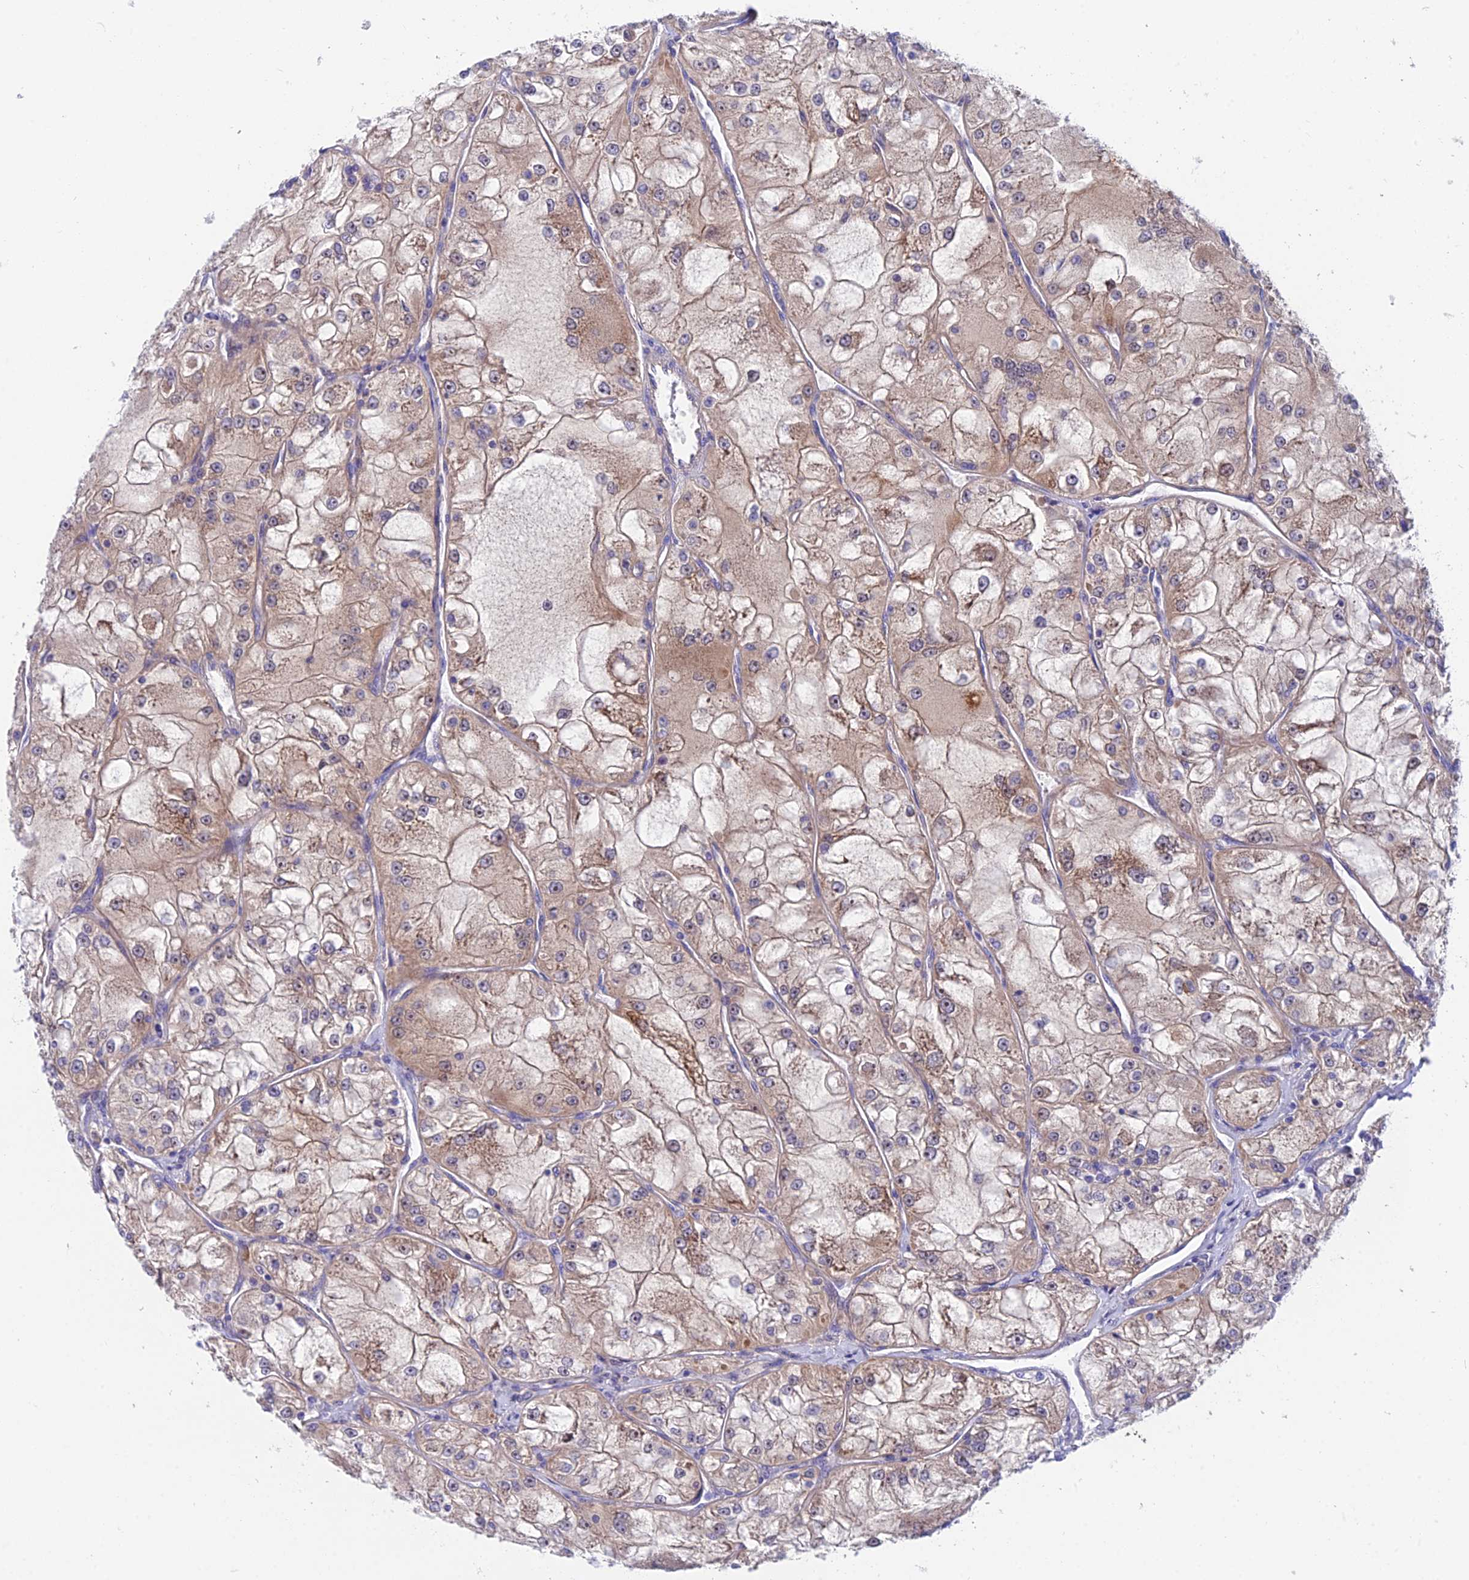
{"staining": {"intensity": "weak", "quantity": ">75%", "location": "cytoplasmic/membranous"}, "tissue": "renal cancer", "cell_type": "Tumor cells", "image_type": "cancer", "snomed": [{"axis": "morphology", "description": "Adenocarcinoma, NOS"}, {"axis": "topography", "description": "Kidney"}], "caption": "High-power microscopy captured an IHC micrograph of adenocarcinoma (renal), revealing weak cytoplasmic/membranous positivity in approximately >75% of tumor cells.", "gene": "DUSP29", "patient": {"sex": "female", "age": 72}}